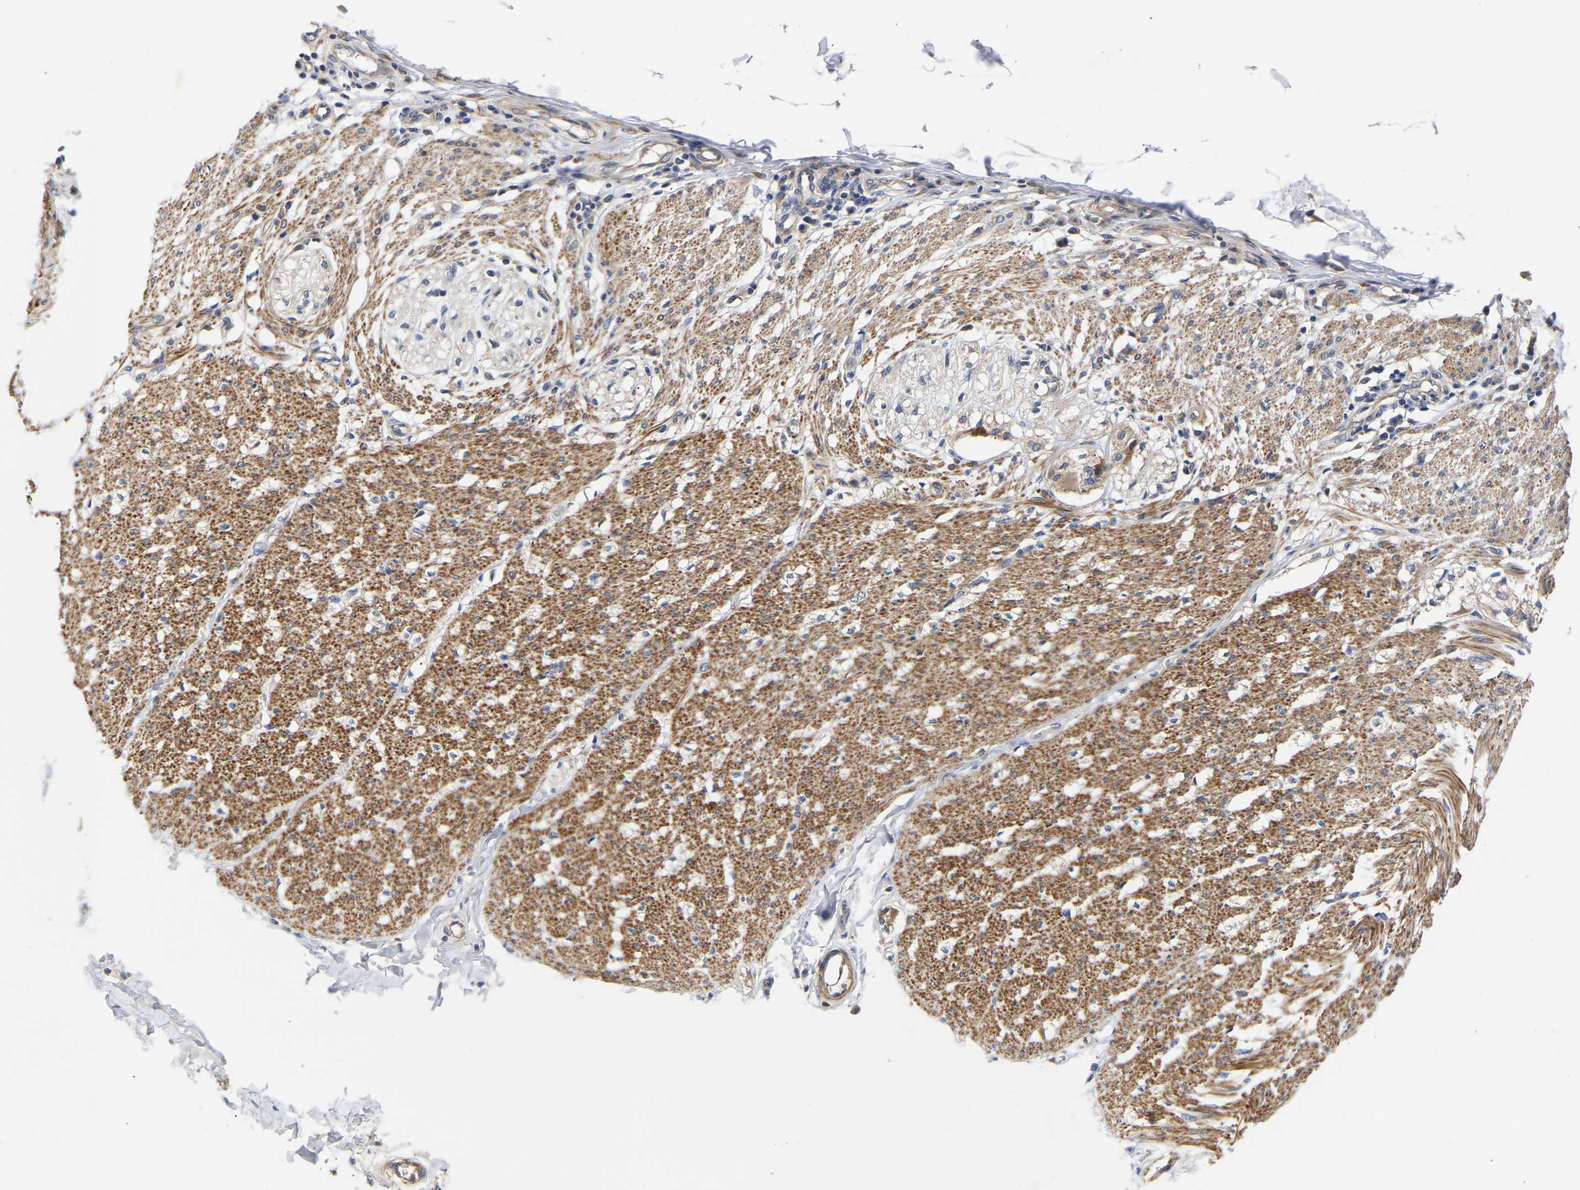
{"staining": {"intensity": "moderate", "quantity": ">75%", "location": "cytoplasmic/membranous"}, "tissue": "smooth muscle", "cell_type": "Smooth muscle cells", "image_type": "normal", "snomed": [{"axis": "morphology", "description": "Normal tissue, NOS"}, {"axis": "morphology", "description": "Adenocarcinoma, NOS"}, {"axis": "topography", "description": "Colon"}, {"axis": "topography", "description": "Peripheral nerve tissue"}], "caption": "Protein expression by IHC demonstrates moderate cytoplasmic/membranous staining in approximately >75% of smooth muscle cells in benign smooth muscle.", "gene": "KASH5", "patient": {"sex": "male", "age": 14}}